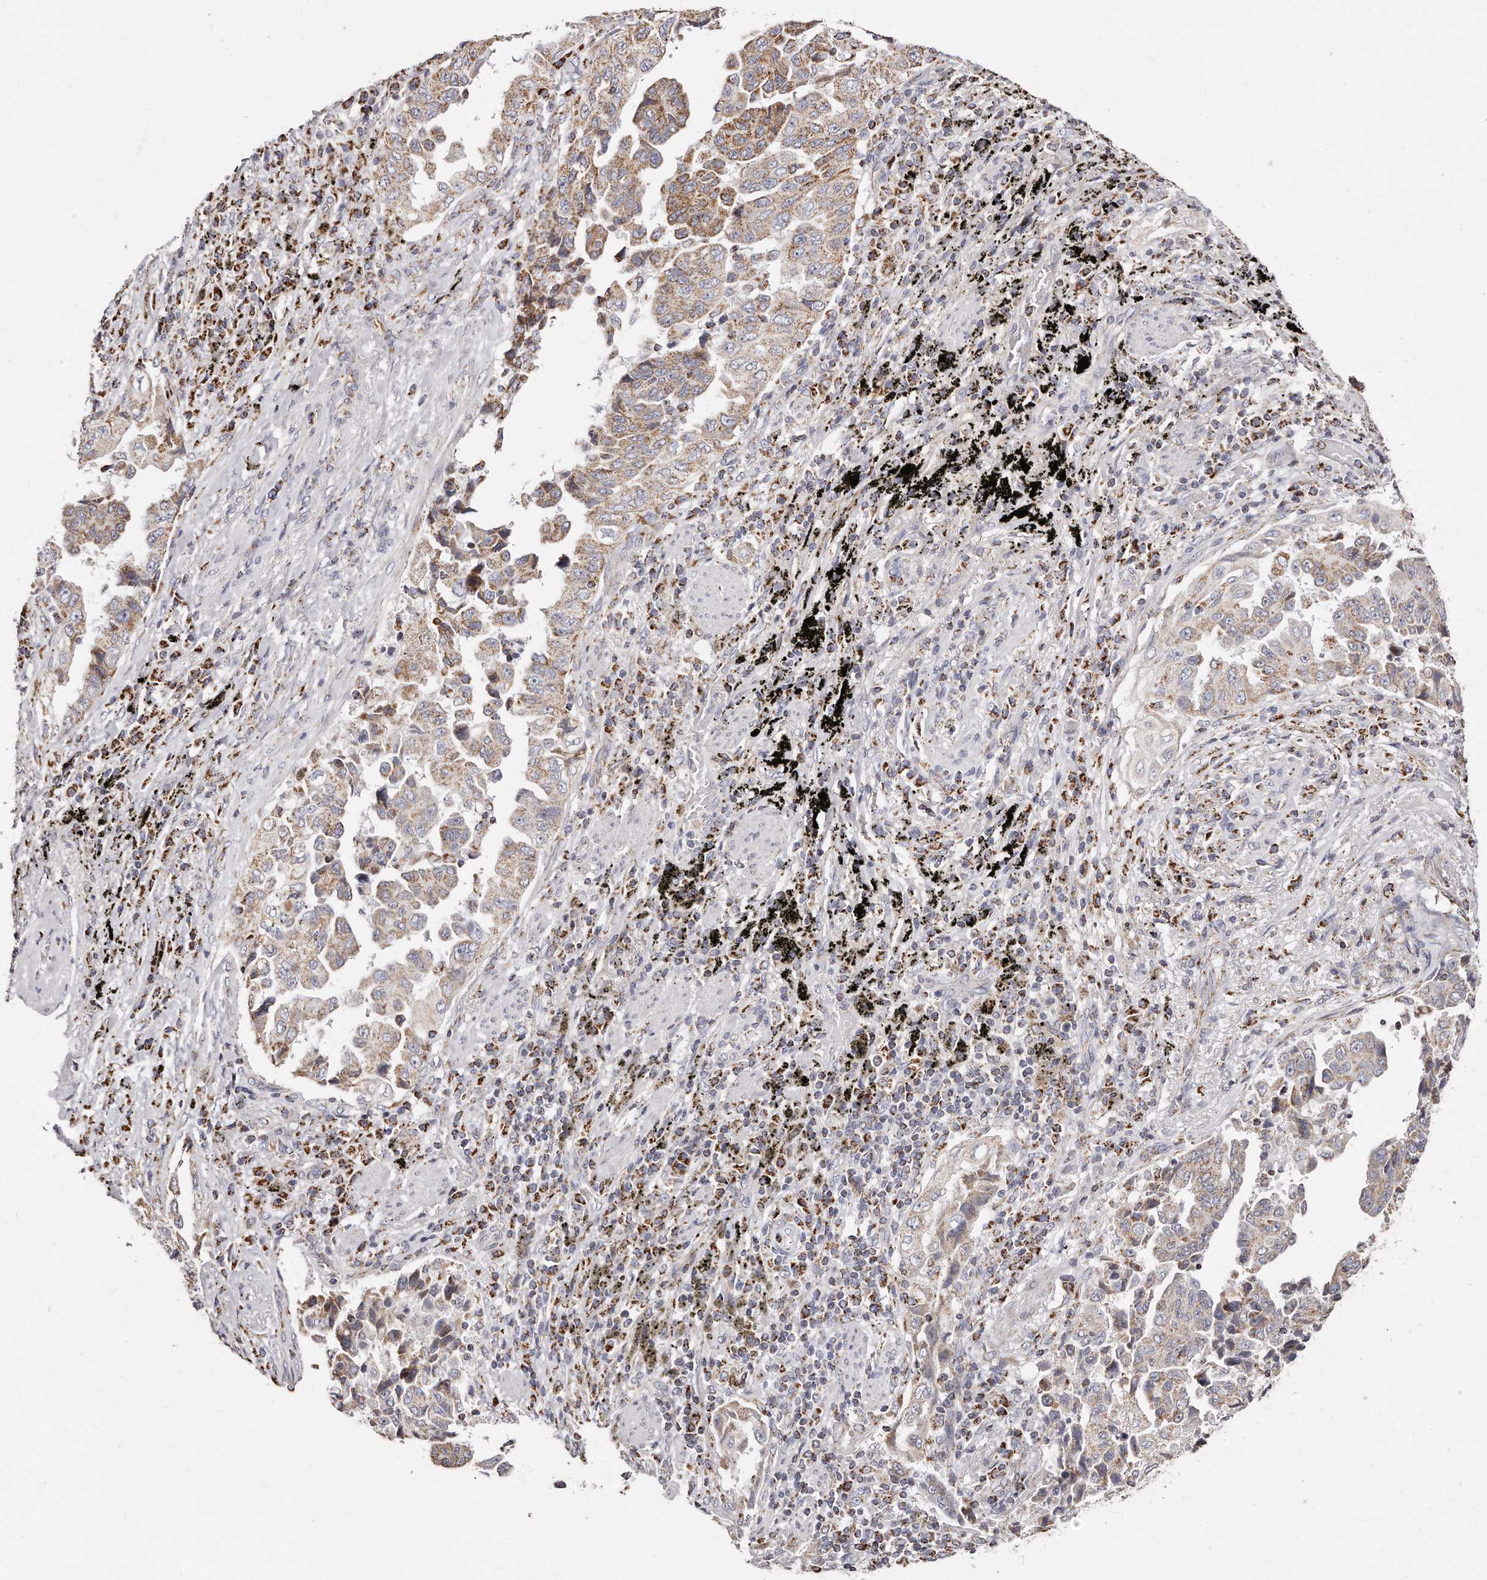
{"staining": {"intensity": "moderate", "quantity": ">75%", "location": "cytoplasmic/membranous"}, "tissue": "lung cancer", "cell_type": "Tumor cells", "image_type": "cancer", "snomed": [{"axis": "morphology", "description": "Adenocarcinoma, NOS"}, {"axis": "topography", "description": "Lung"}], "caption": "Protein staining of lung cancer (adenocarcinoma) tissue demonstrates moderate cytoplasmic/membranous positivity in approximately >75% of tumor cells.", "gene": "RTKN", "patient": {"sex": "female", "age": 51}}